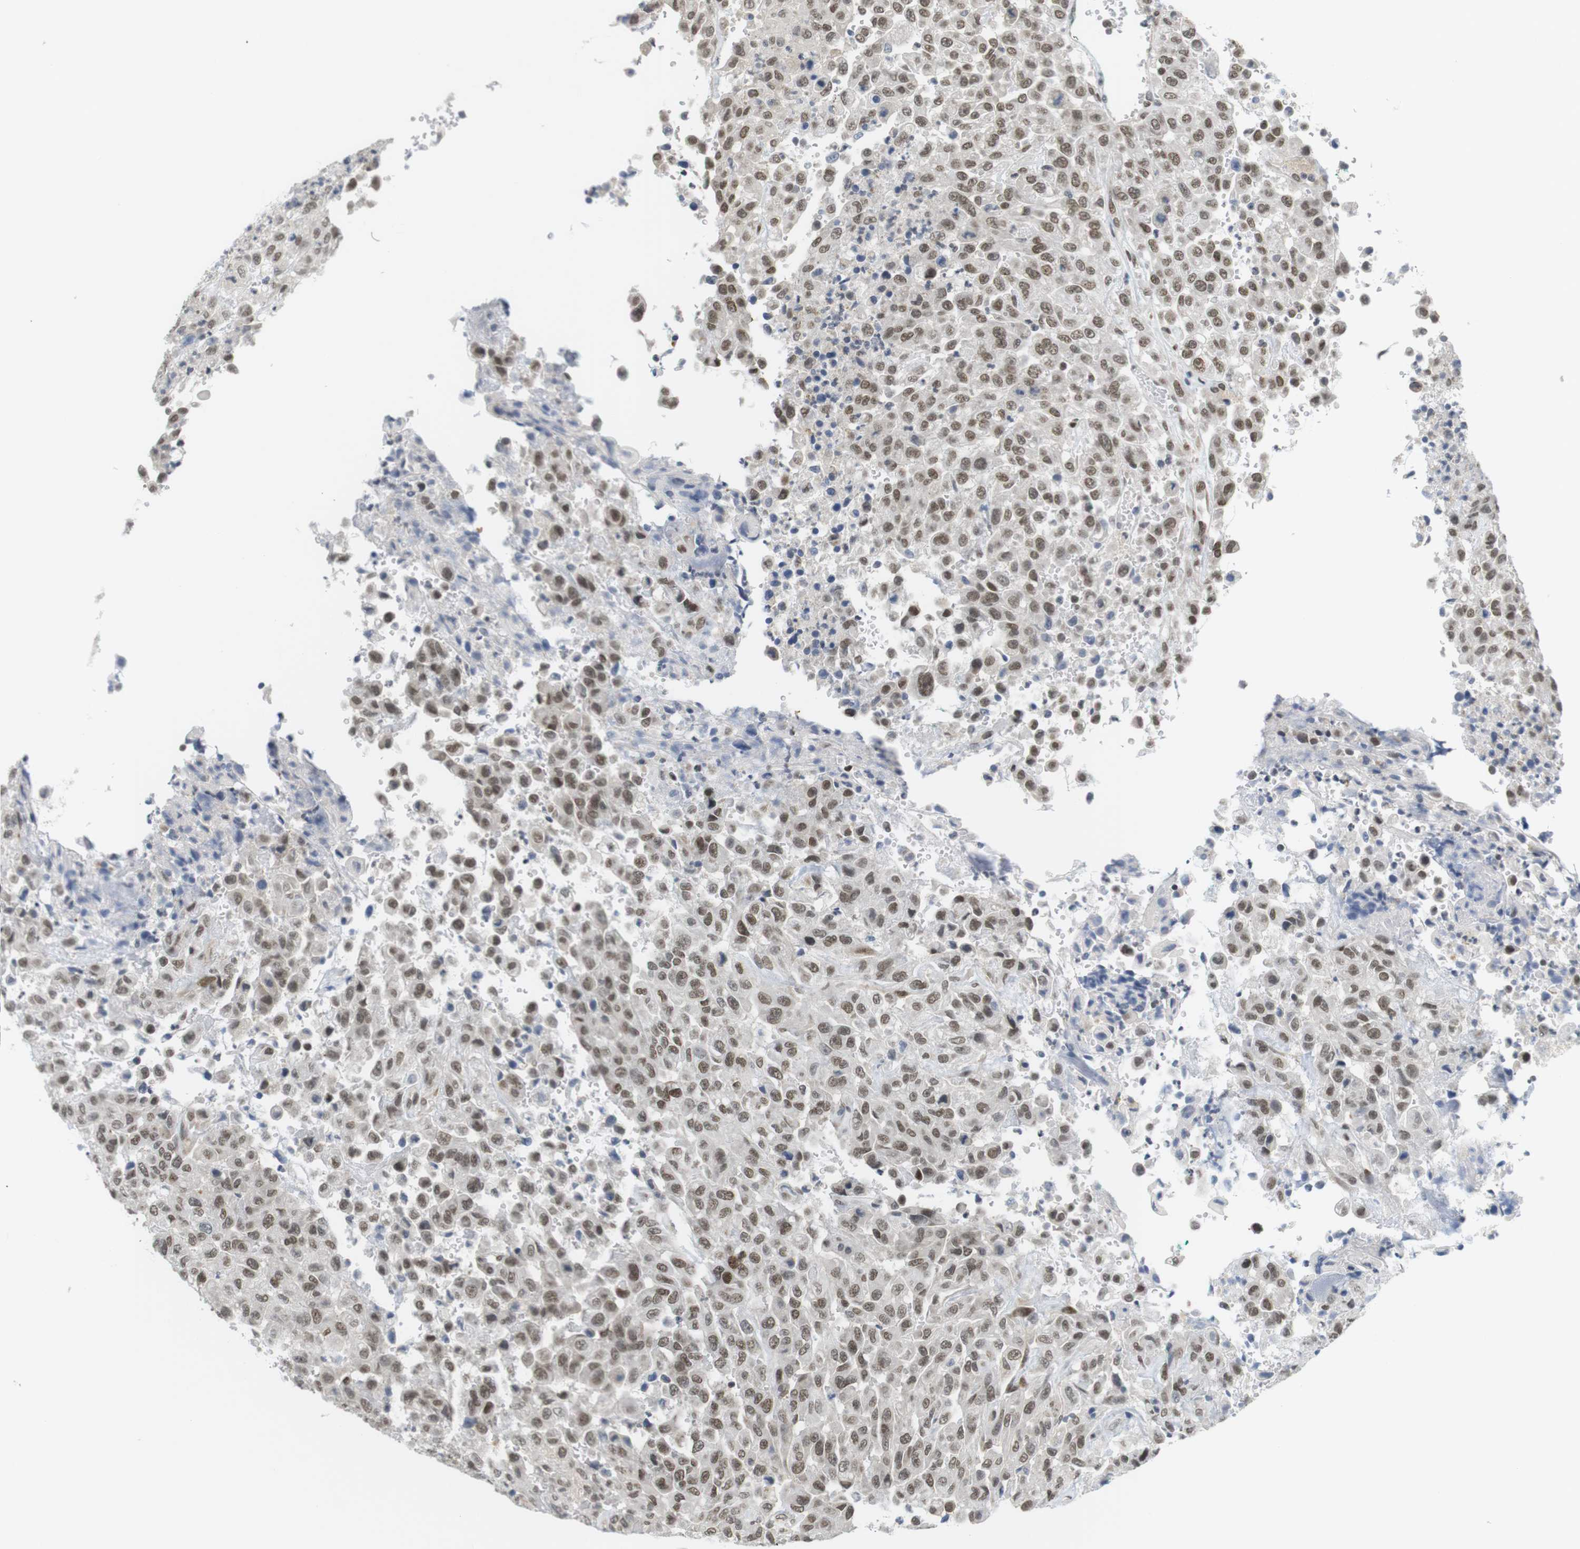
{"staining": {"intensity": "moderate", "quantity": ">75%", "location": "nuclear"}, "tissue": "urothelial cancer", "cell_type": "Tumor cells", "image_type": "cancer", "snomed": [{"axis": "morphology", "description": "Urothelial carcinoma, High grade"}, {"axis": "topography", "description": "Urinary bladder"}], "caption": "Urothelial cancer tissue reveals moderate nuclear staining in approximately >75% of tumor cells (brown staining indicates protein expression, while blue staining denotes nuclei).", "gene": "BRD4", "patient": {"sex": "male", "age": 46}}